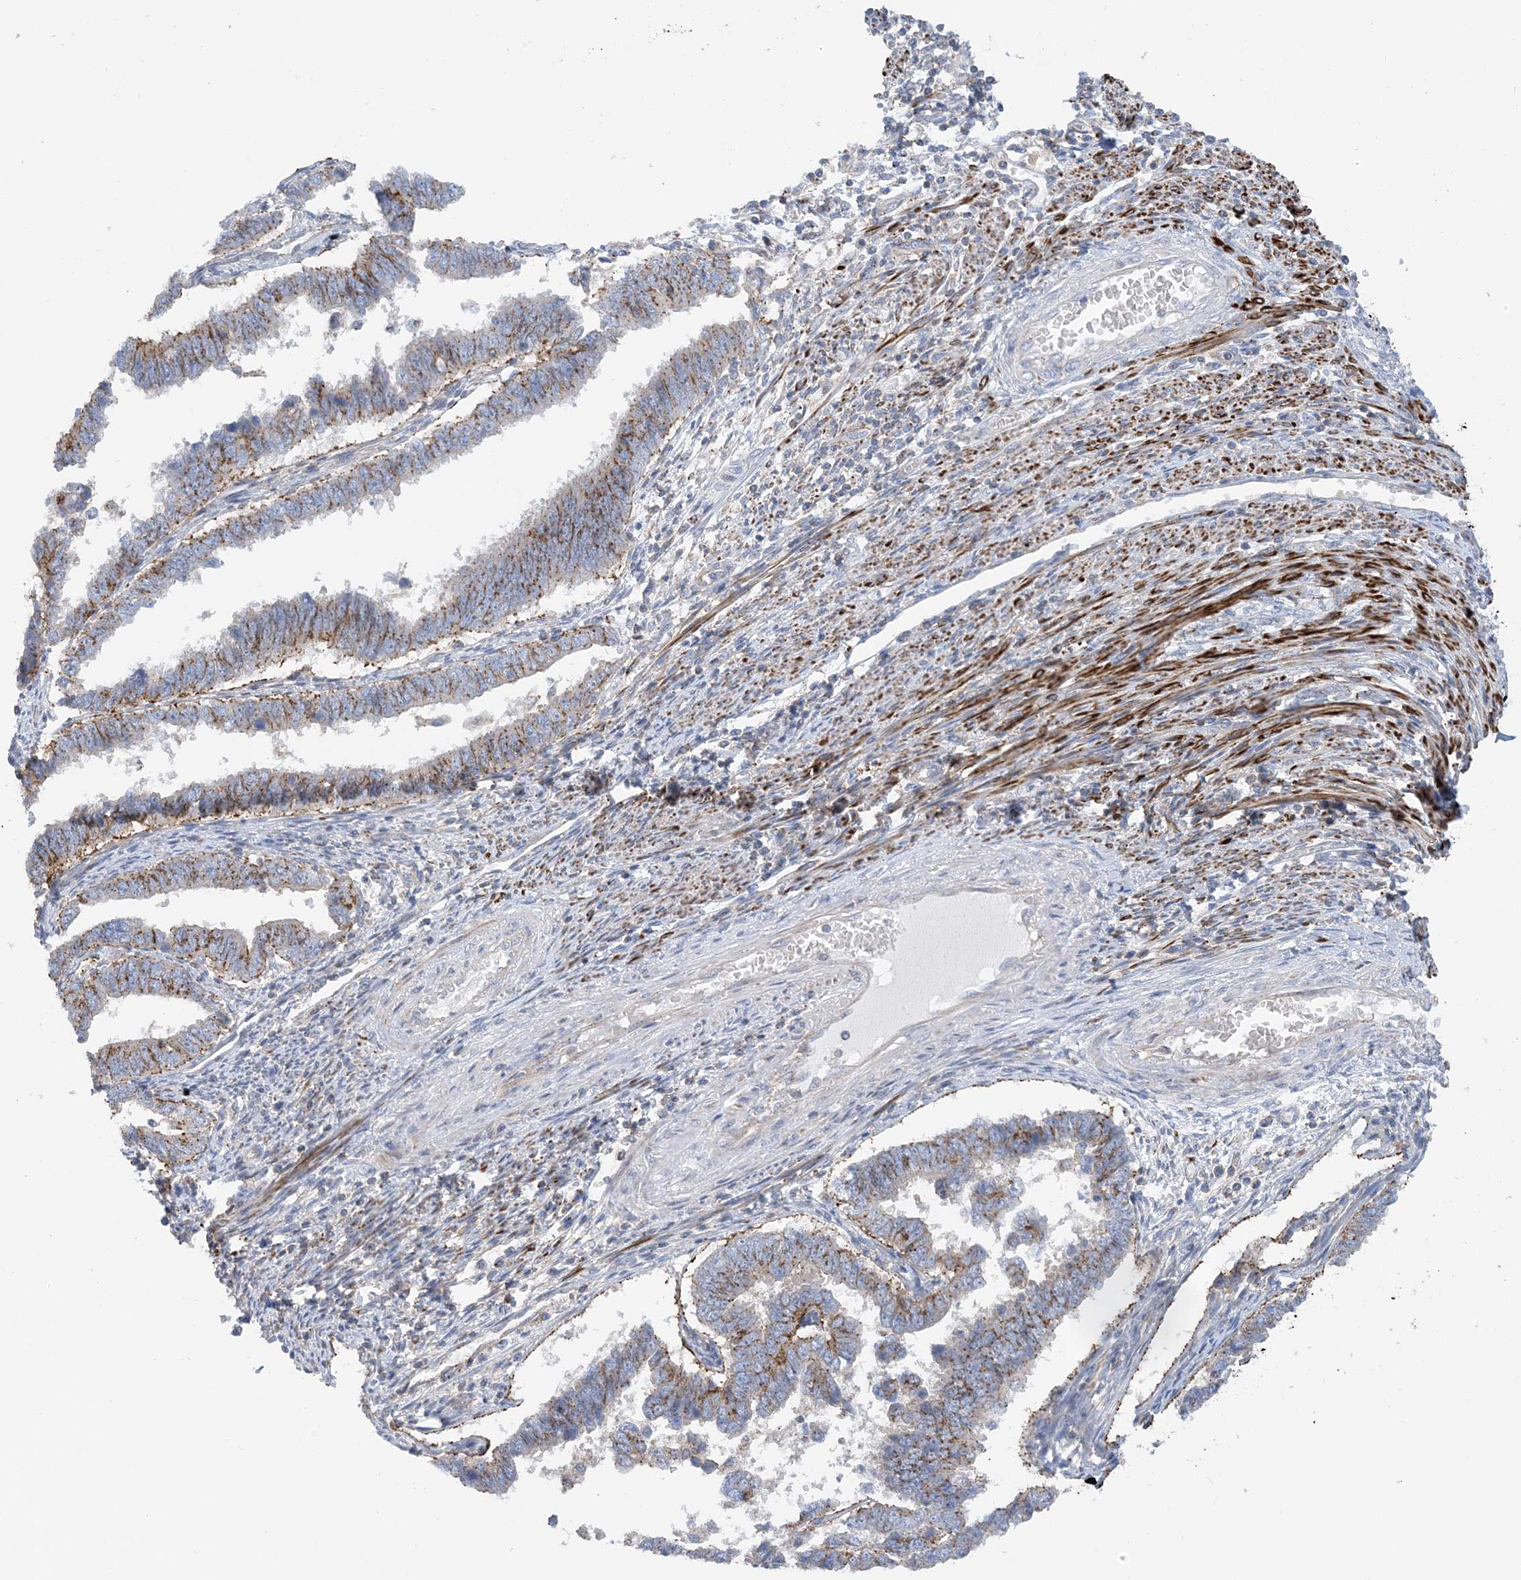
{"staining": {"intensity": "moderate", "quantity": ">75%", "location": "cytoplasmic/membranous"}, "tissue": "endometrial cancer", "cell_type": "Tumor cells", "image_type": "cancer", "snomed": [{"axis": "morphology", "description": "Adenocarcinoma, NOS"}, {"axis": "topography", "description": "Endometrium"}], "caption": "Immunohistochemistry photomicrograph of endometrial cancer stained for a protein (brown), which reveals medium levels of moderate cytoplasmic/membranous staining in approximately >75% of tumor cells.", "gene": "CALHM5", "patient": {"sex": "female", "age": 75}}